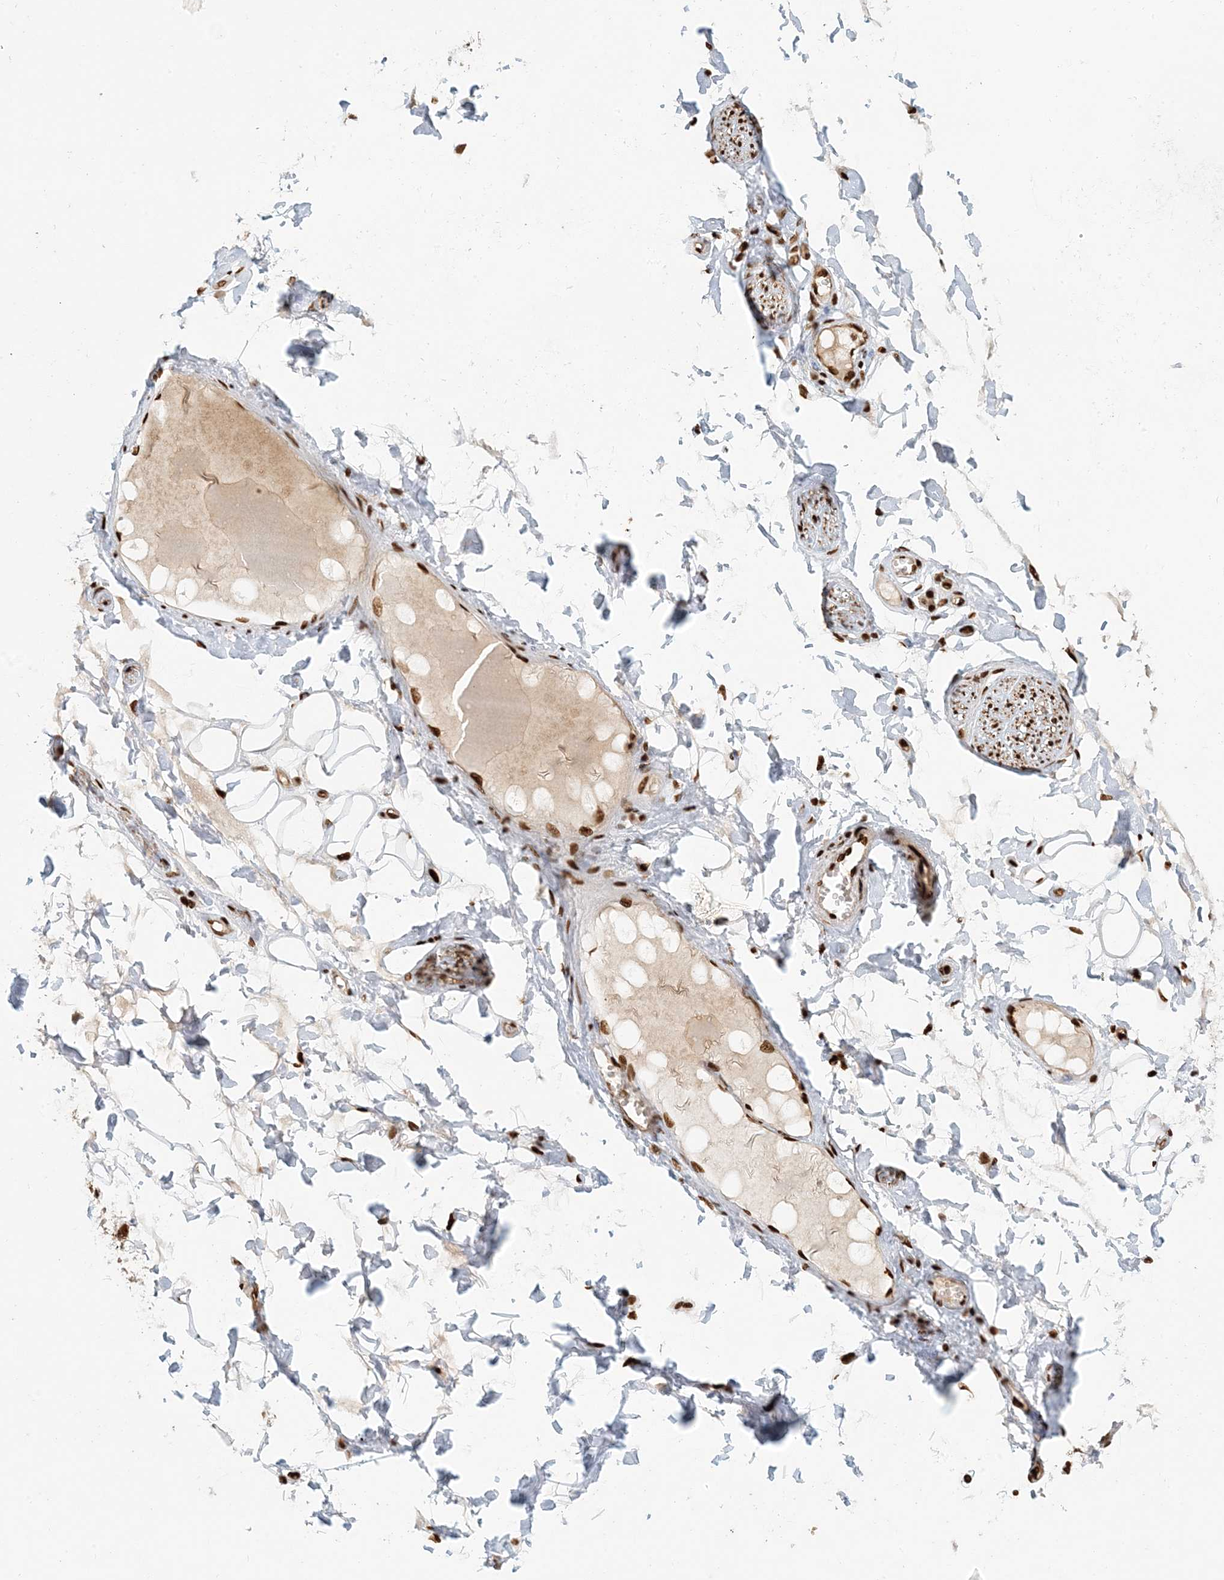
{"staining": {"intensity": "strong", "quantity": ">75%", "location": "nuclear"}, "tissue": "adipose tissue", "cell_type": "Adipocytes", "image_type": "normal", "snomed": [{"axis": "morphology", "description": "Normal tissue, NOS"}, {"axis": "morphology", "description": "Inflammation, NOS"}, {"axis": "topography", "description": "Salivary gland"}, {"axis": "topography", "description": "Peripheral nerve tissue"}], "caption": "Approximately >75% of adipocytes in normal human adipose tissue exhibit strong nuclear protein positivity as visualized by brown immunohistochemical staining.", "gene": "CKS1B", "patient": {"sex": "female", "age": 75}}